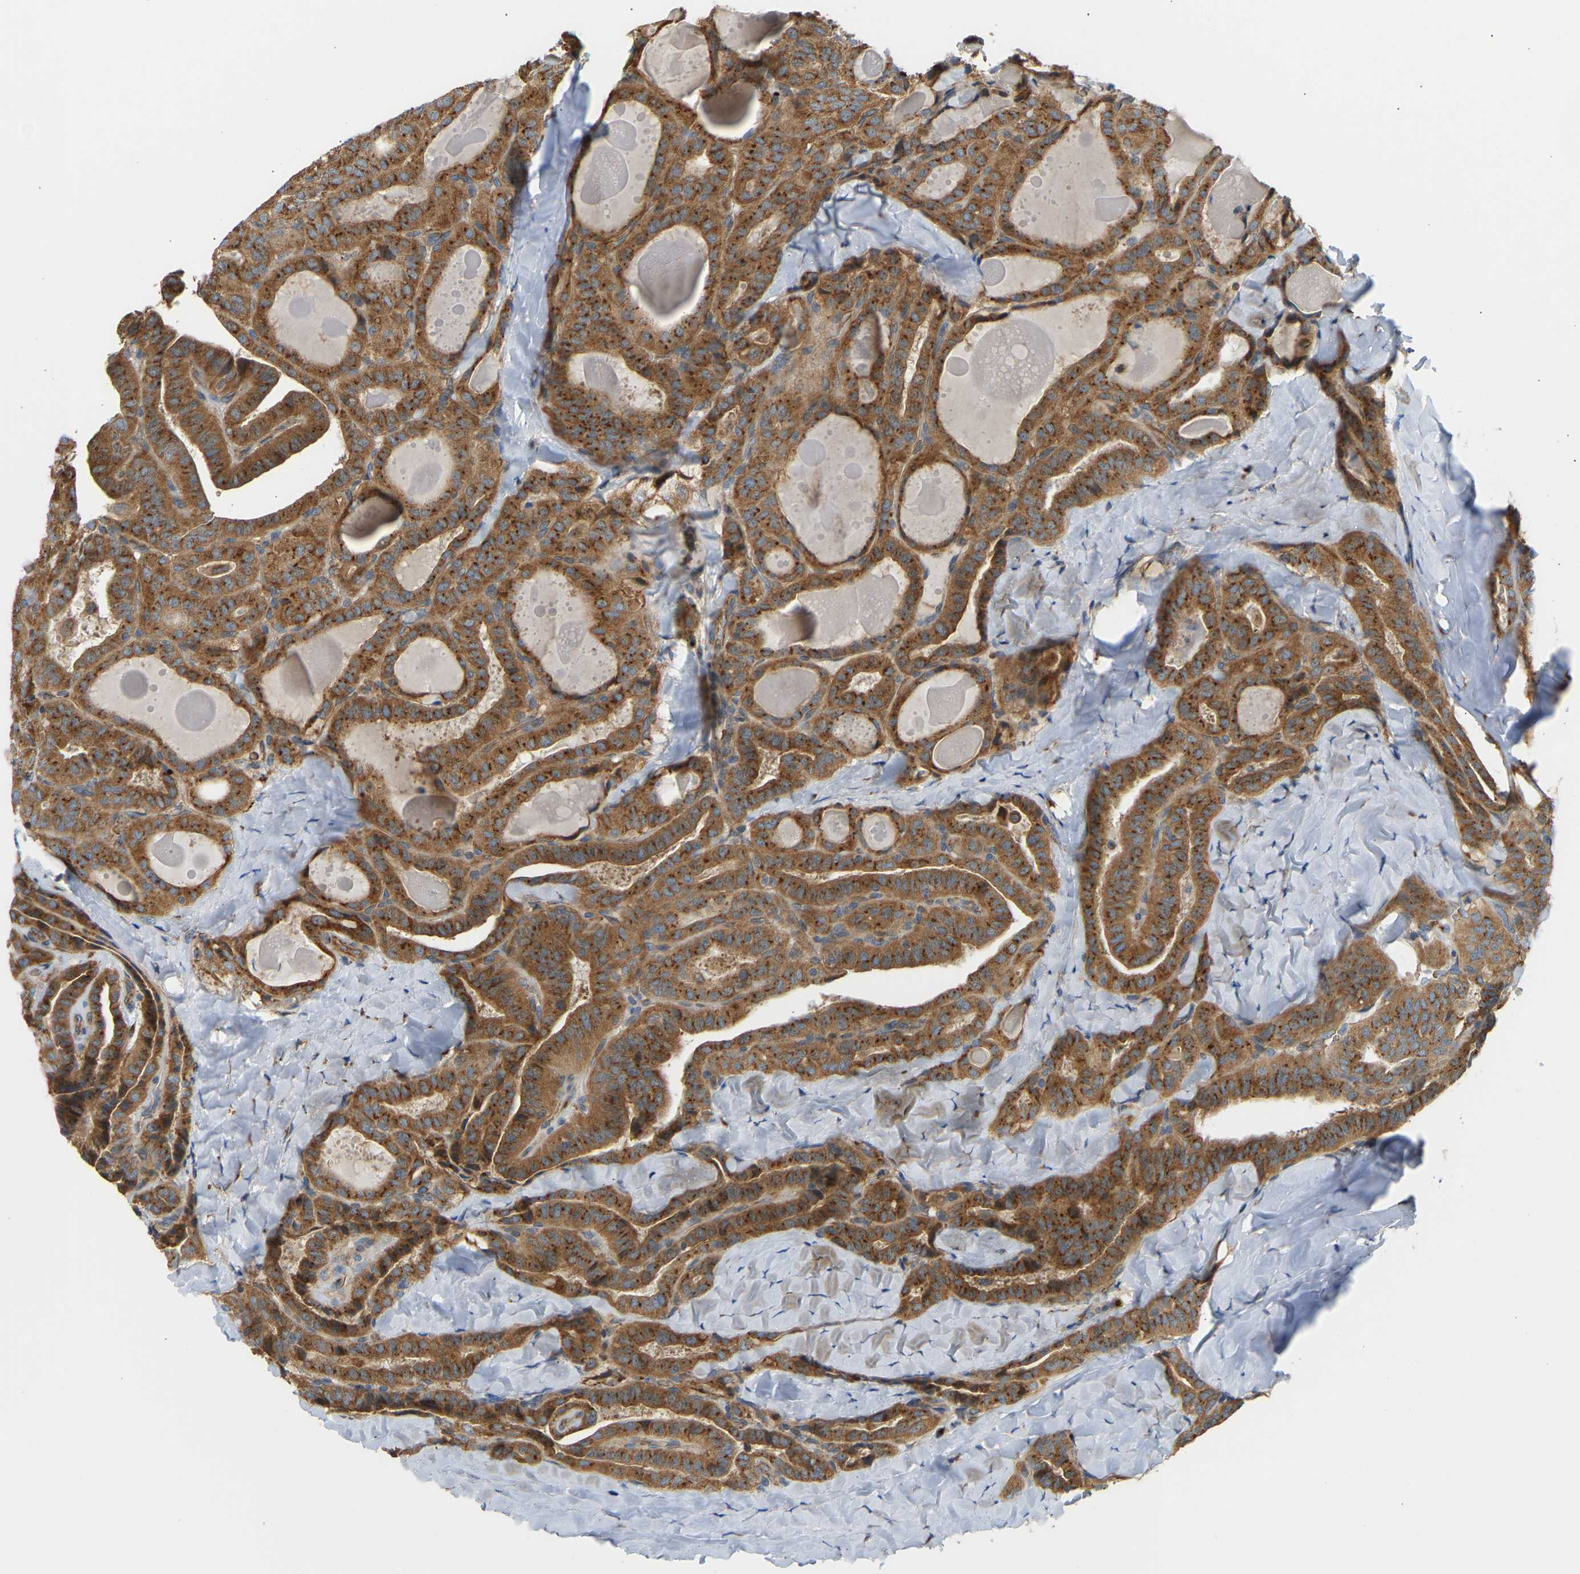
{"staining": {"intensity": "strong", "quantity": ">75%", "location": "cytoplasmic/membranous"}, "tissue": "thyroid cancer", "cell_type": "Tumor cells", "image_type": "cancer", "snomed": [{"axis": "morphology", "description": "Papillary adenocarcinoma, NOS"}, {"axis": "topography", "description": "Thyroid gland"}], "caption": "Immunohistochemistry (IHC) histopathology image of human thyroid cancer stained for a protein (brown), which demonstrates high levels of strong cytoplasmic/membranous staining in about >75% of tumor cells.", "gene": "YIPF2", "patient": {"sex": "male", "age": 77}}